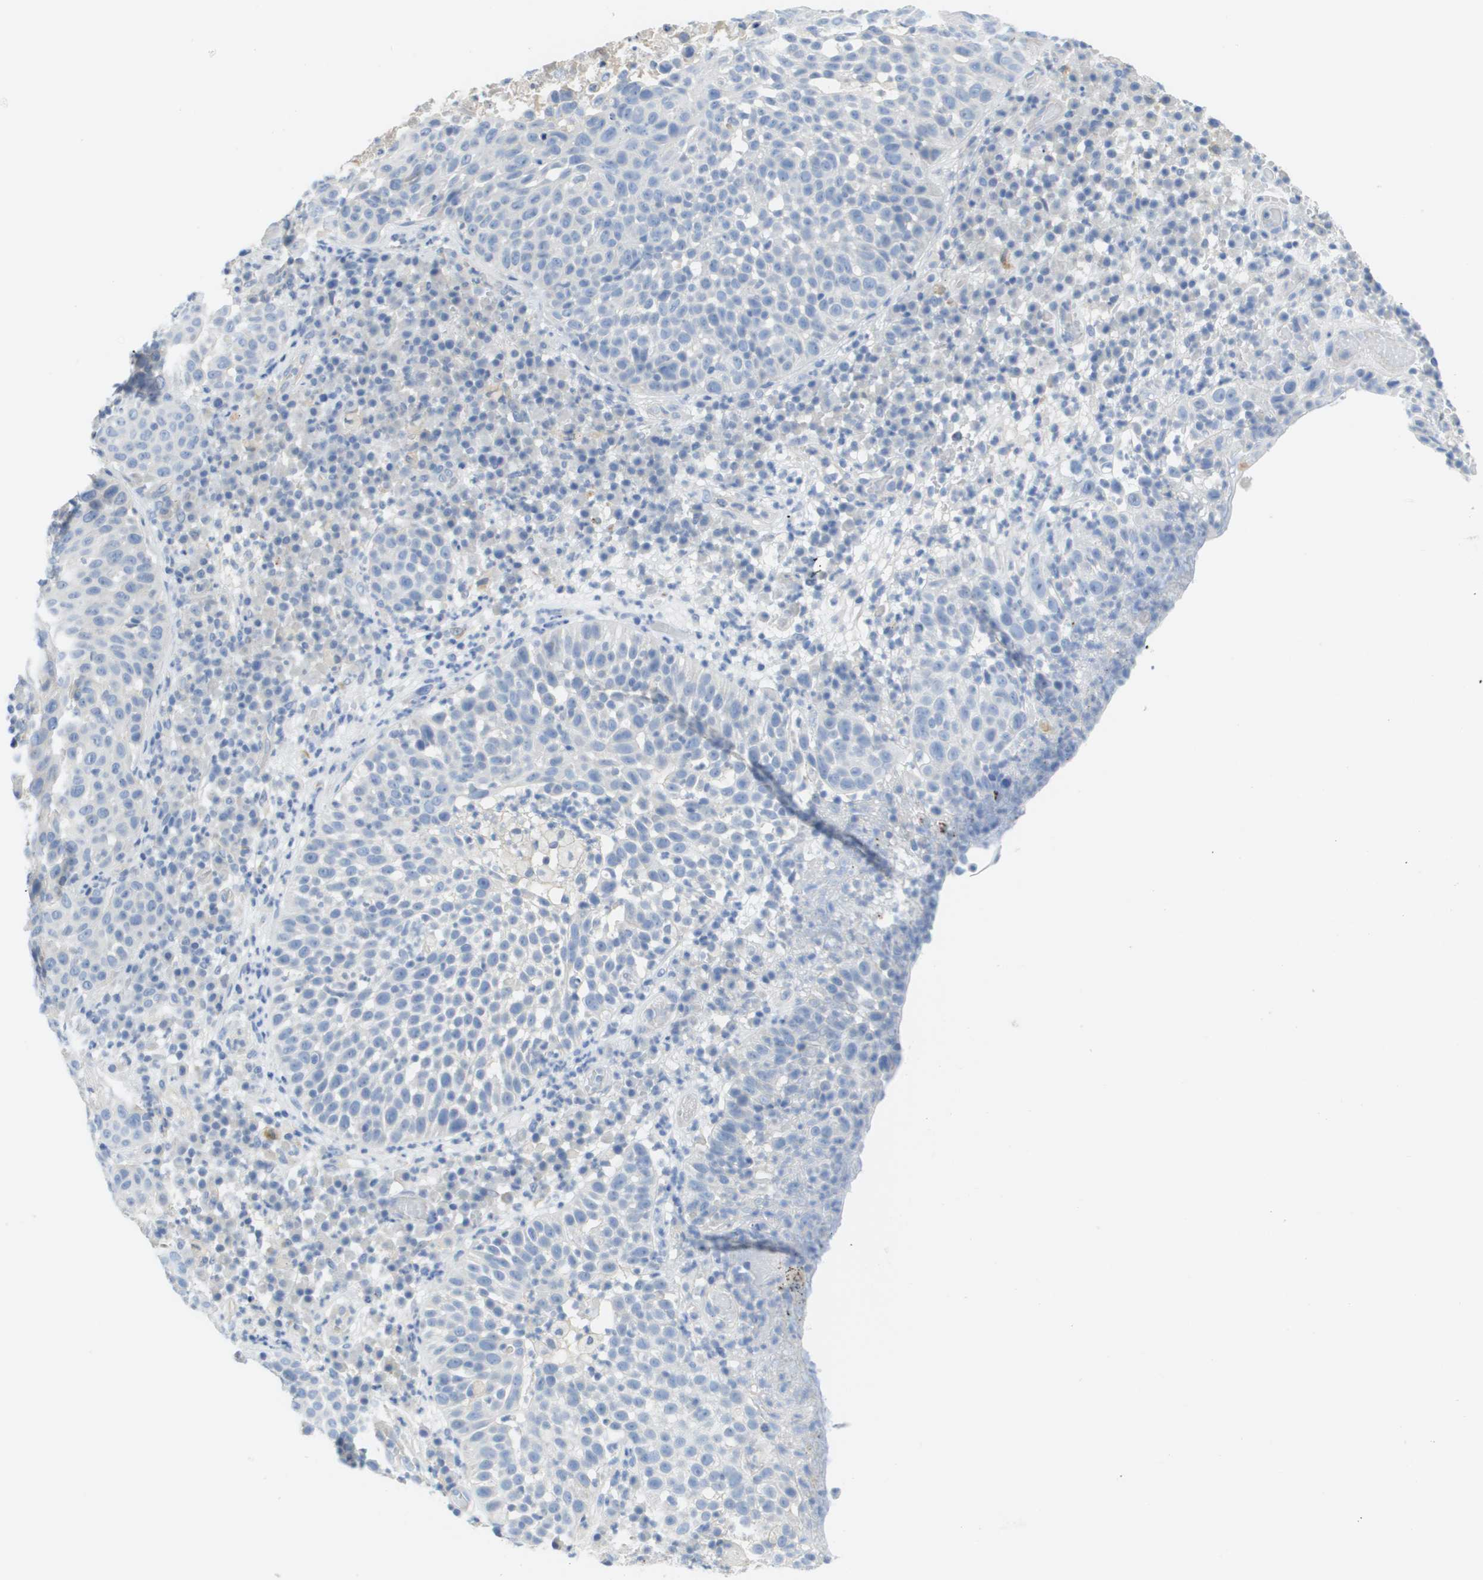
{"staining": {"intensity": "negative", "quantity": "none", "location": "none"}, "tissue": "skin cancer", "cell_type": "Tumor cells", "image_type": "cancer", "snomed": [{"axis": "morphology", "description": "Squamous cell carcinoma in situ, NOS"}, {"axis": "morphology", "description": "Squamous cell carcinoma, NOS"}, {"axis": "topography", "description": "Skin"}], "caption": "Immunohistochemical staining of human skin cancer reveals no significant positivity in tumor cells.", "gene": "MYL3", "patient": {"sex": "male", "age": 93}}